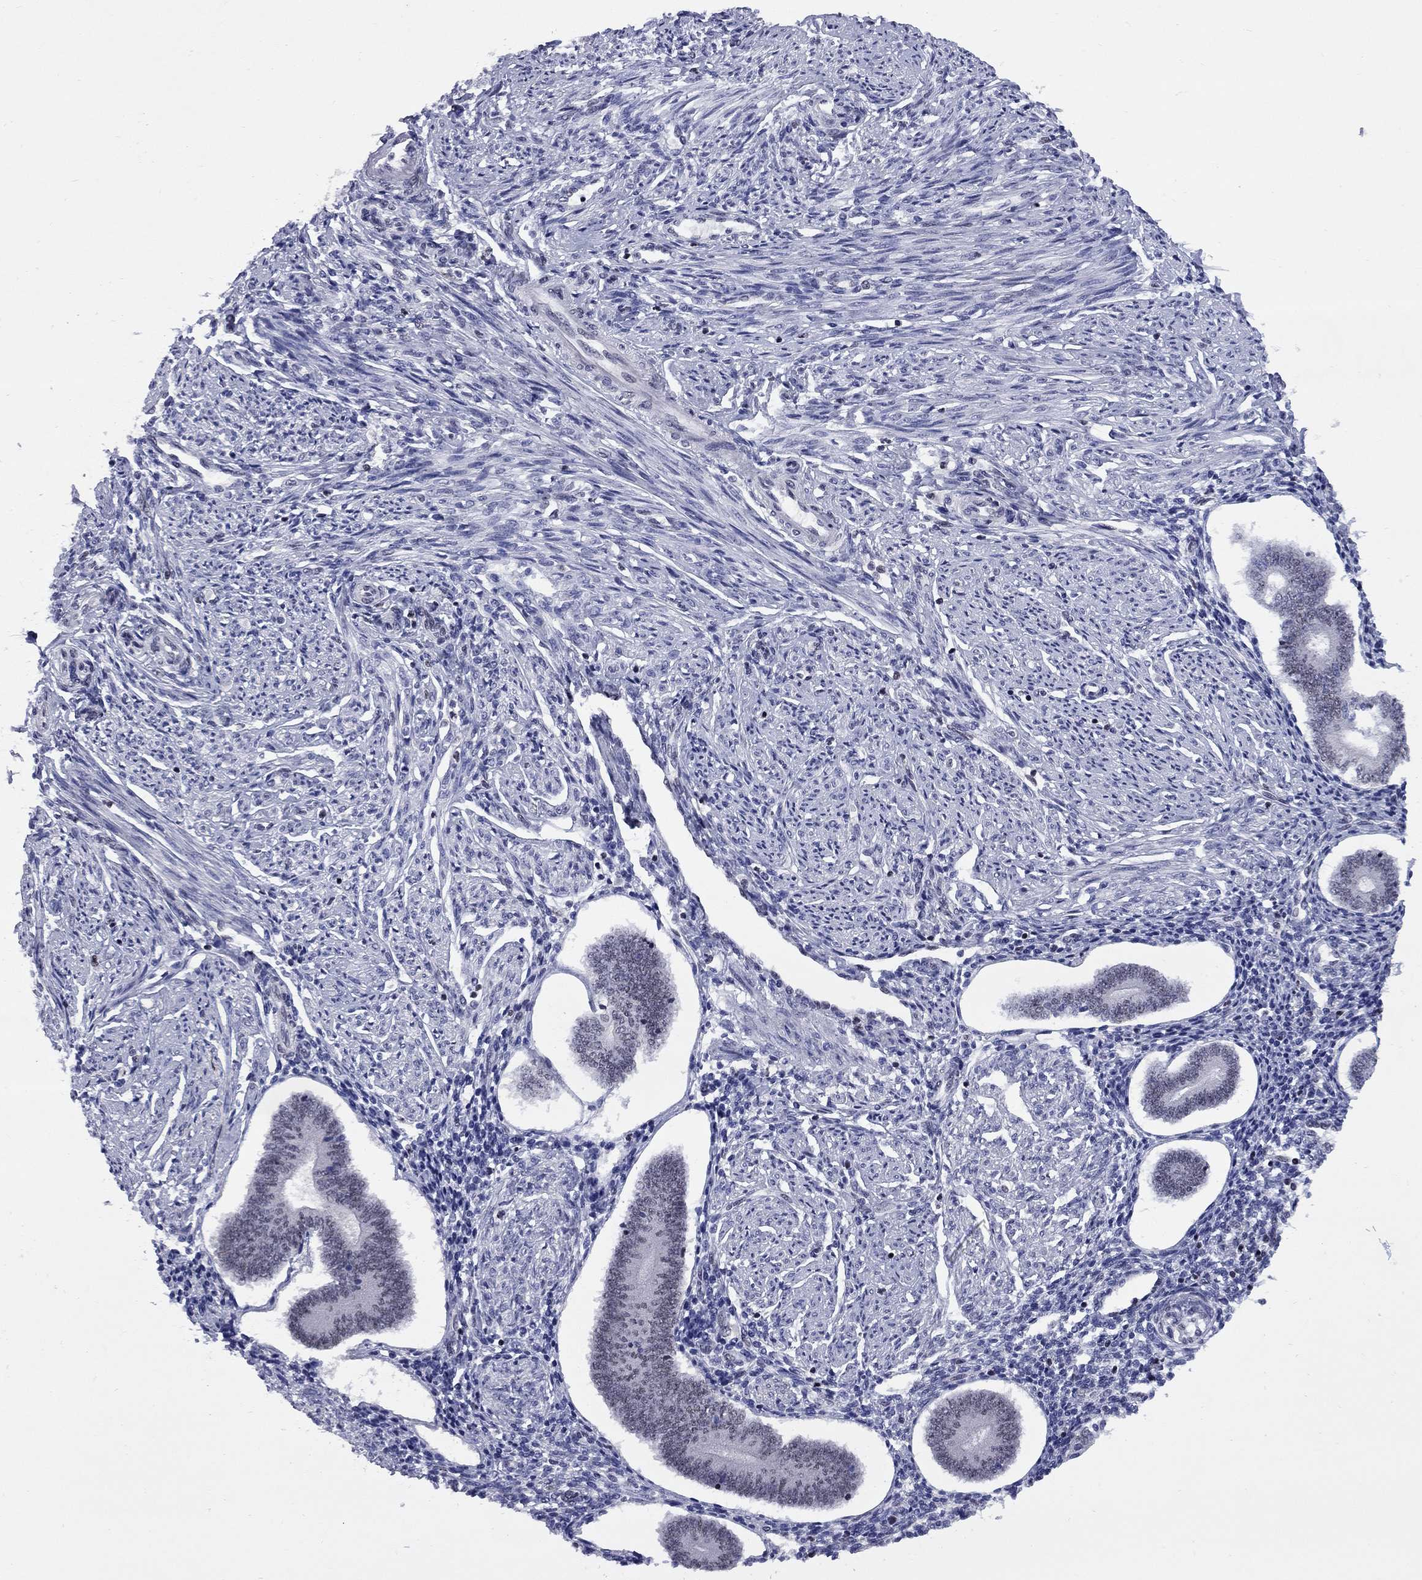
{"staining": {"intensity": "negative", "quantity": "none", "location": "none"}, "tissue": "endometrium", "cell_type": "Cells in endometrial stroma", "image_type": "normal", "snomed": [{"axis": "morphology", "description": "Normal tissue, NOS"}, {"axis": "topography", "description": "Endometrium"}], "caption": "High power microscopy image of an immunohistochemistry image of unremarkable endometrium, revealing no significant positivity in cells in endometrial stroma. Brightfield microscopy of immunohistochemistry stained with DAB (3,3'-diaminobenzidine) (brown) and hematoxylin (blue), captured at high magnification.", "gene": "TAF9", "patient": {"sex": "female", "age": 40}}